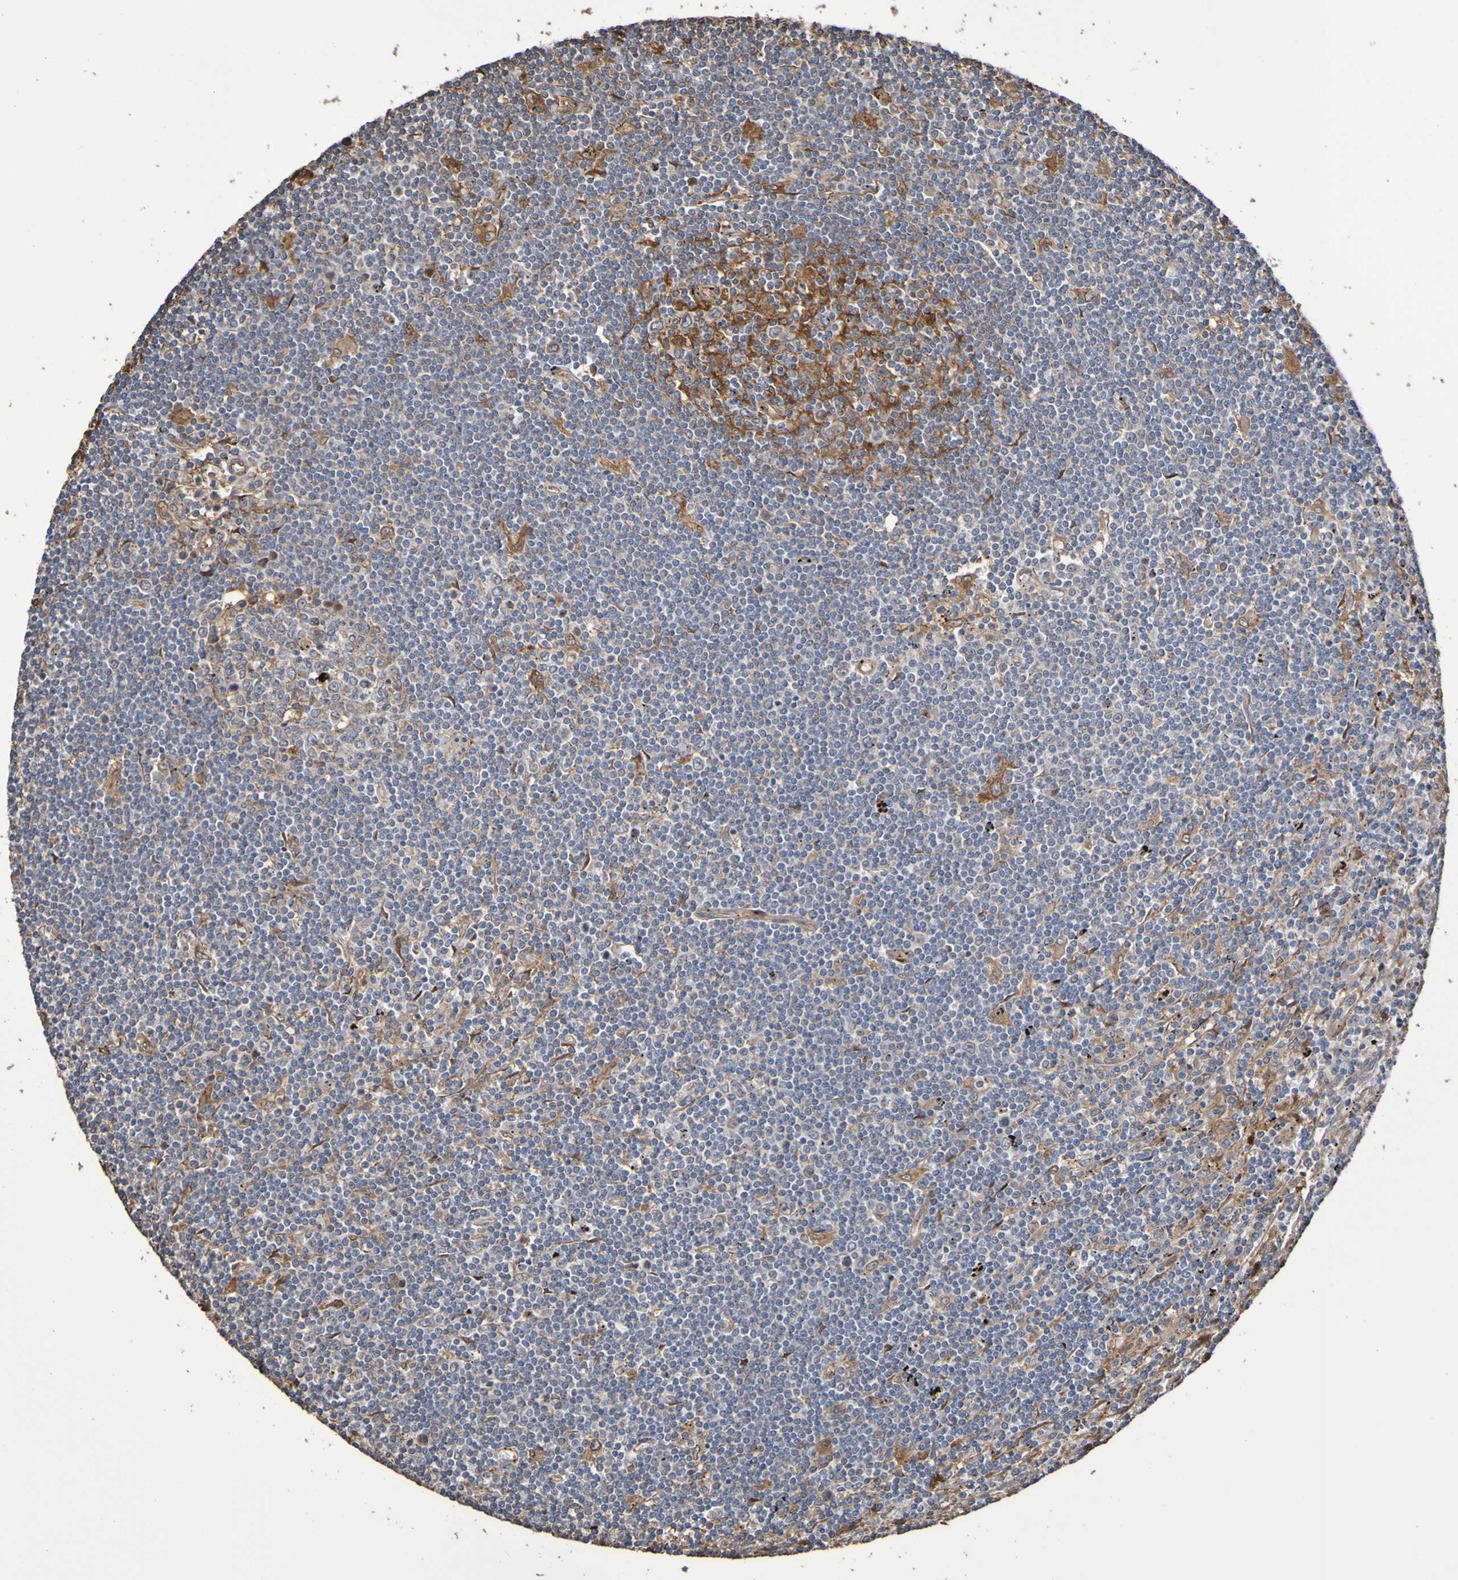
{"staining": {"intensity": "negative", "quantity": "none", "location": "none"}, "tissue": "lymphoma", "cell_type": "Tumor cells", "image_type": "cancer", "snomed": [{"axis": "morphology", "description": "Malignant lymphoma, non-Hodgkin's type, Low grade"}, {"axis": "topography", "description": "Spleen"}], "caption": "This image is of low-grade malignant lymphoma, non-Hodgkin's type stained with immunohistochemistry to label a protein in brown with the nuclei are counter-stained blue. There is no expression in tumor cells.", "gene": "RAB11A", "patient": {"sex": "male", "age": 76}}